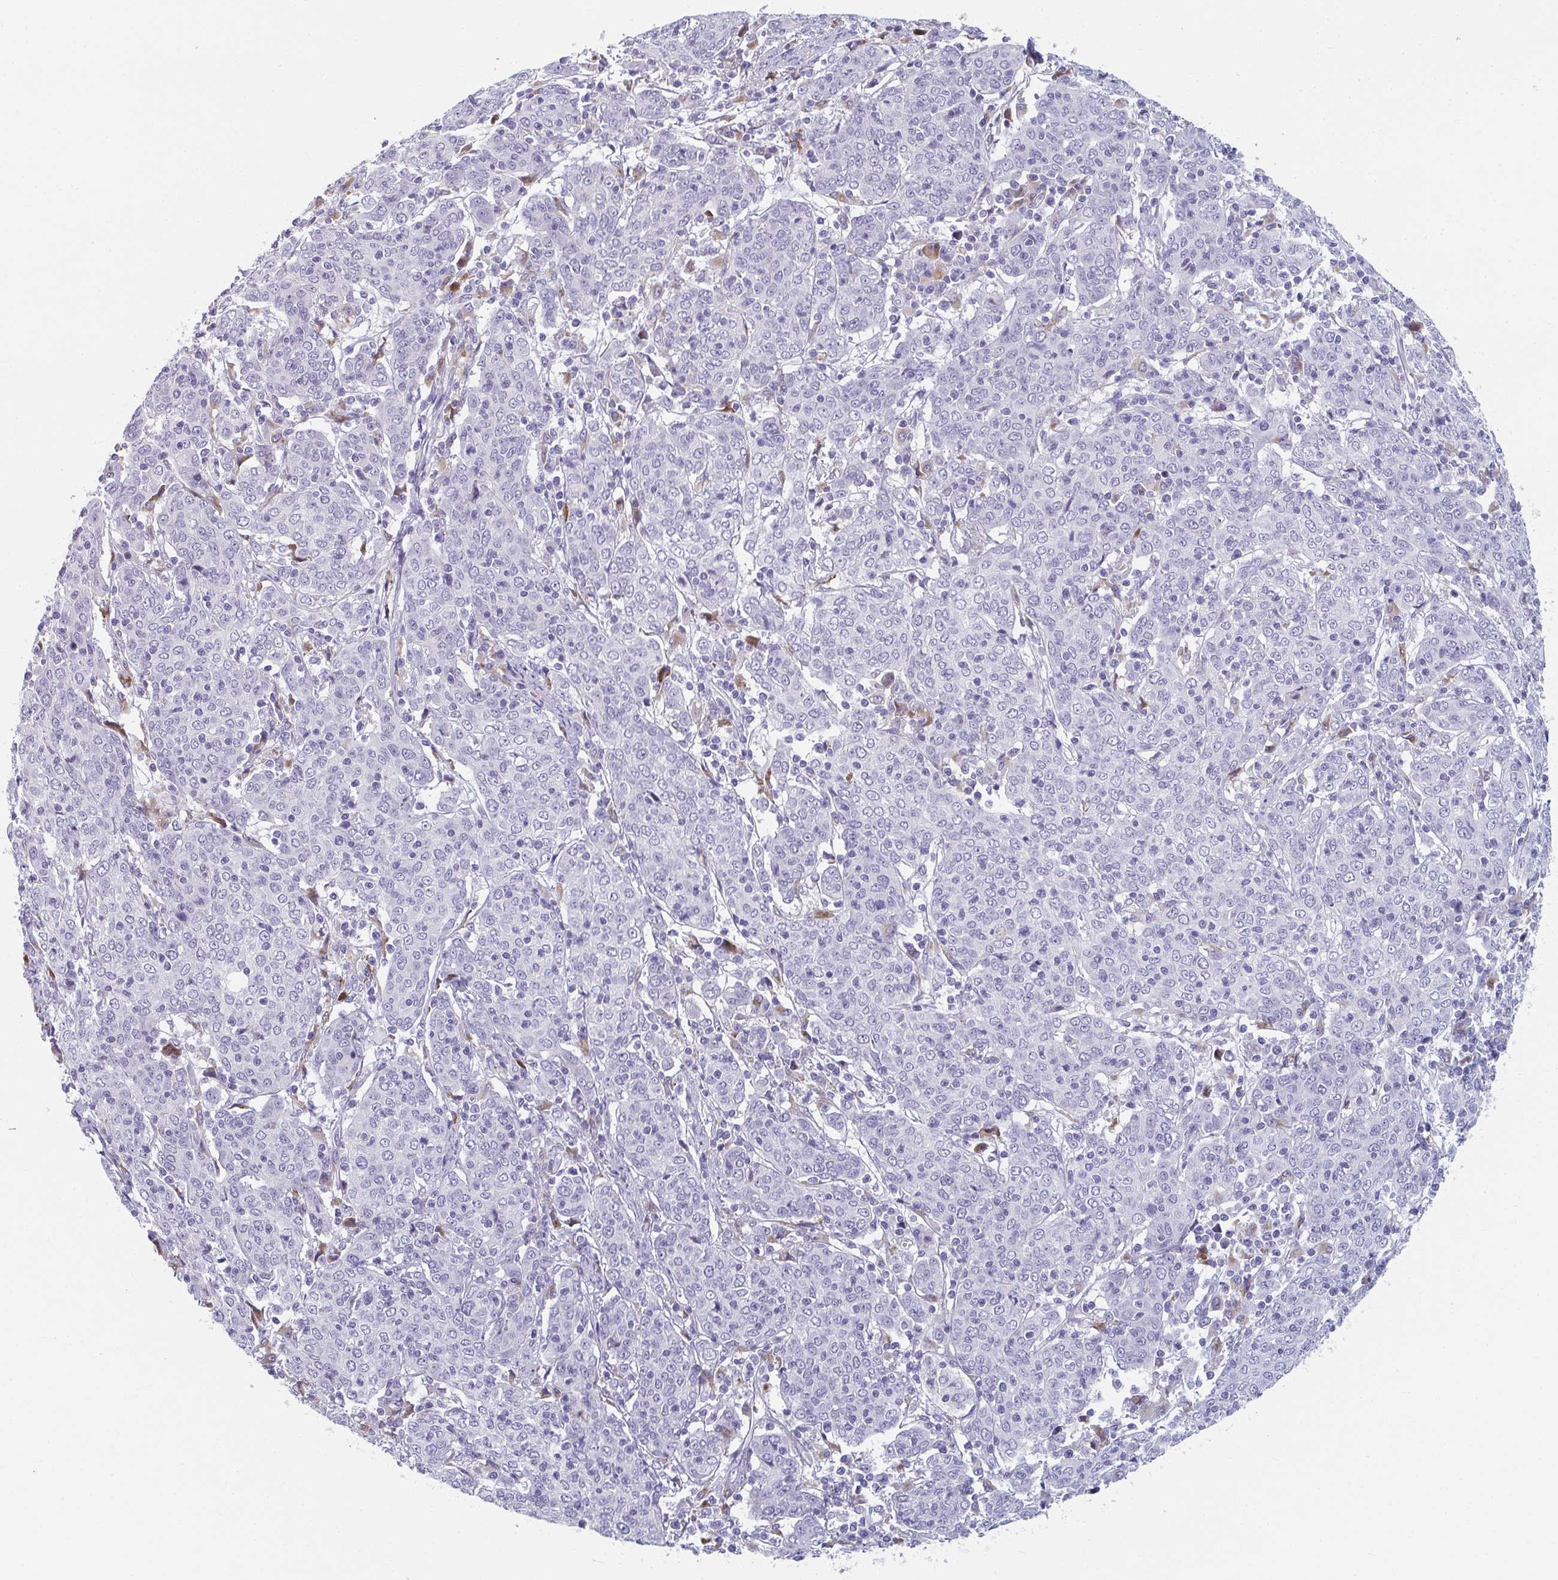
{"staining": {"intensity": "negative", "quantity": "none", "location": "none"}, "tissue": "cervical cancer", "cell_type": "Tumor cells", "image_type": "cancer", "snomed": [{"axis": "morphology", "description": "Squamous cell carcinoma, NOS"}, {"axis": "topography", "description": "Cervix"}], "caption": "DAB (3,3'-diaminobenzidine) immunohistochemical staining of human squamous cell carcinoma (cervical) displays no significant positivity in tumor cells.", "gene": "EIF1AD", "patient": {"sex": "female", "age": 67}}